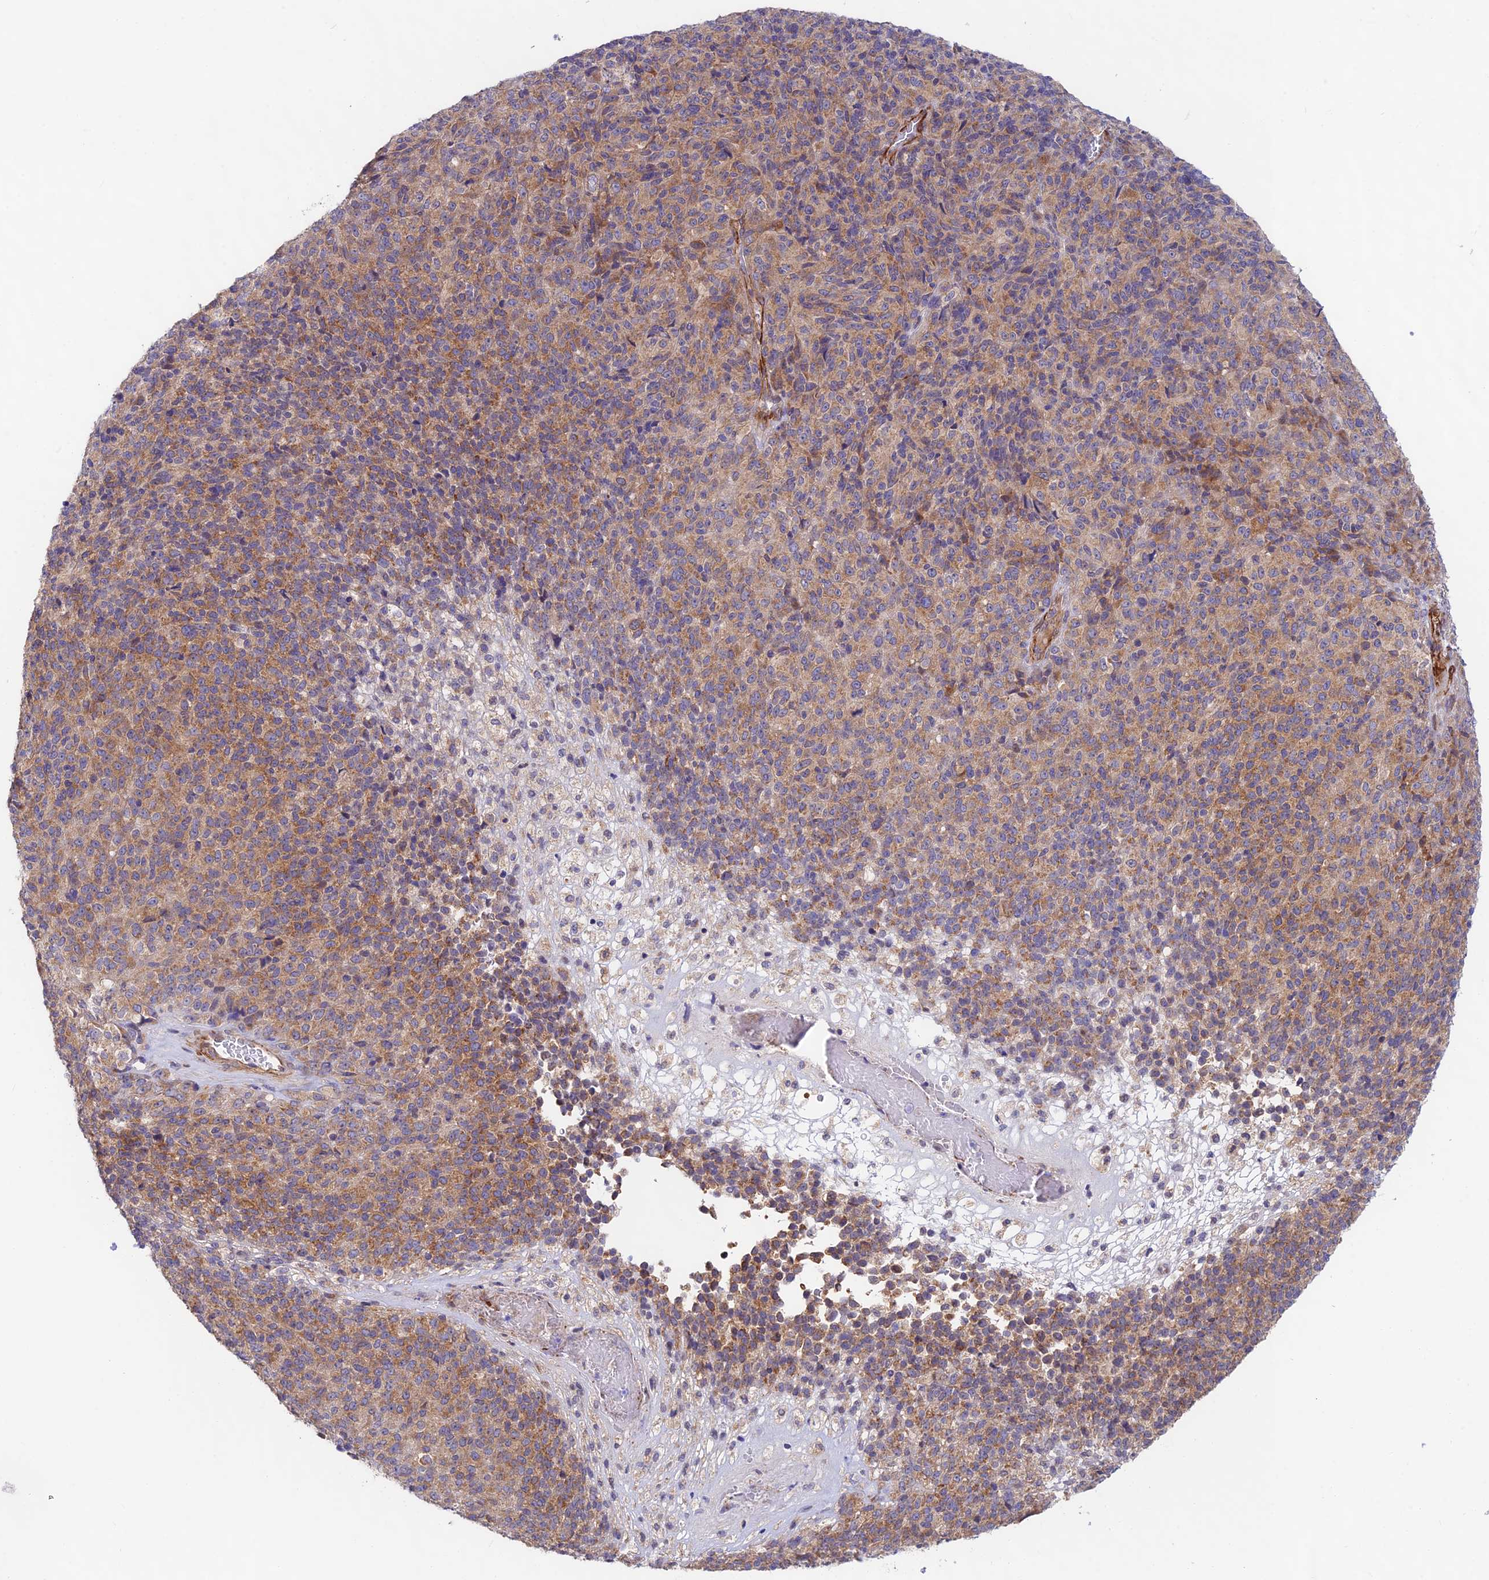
{"staining": {"intensity": "moderate", "quantity": ">75%", "location": "cytoplasmic/membranous"}, "tissue": "melanoma", "cell_type": "Tumor cells", "image_type": "cancer", "snomed": [{"axis": "morphology", "description": "Malignant melanoma, Metastatic site"}, {"axis": "topography", "description": "Brain"}], "caption": "Immunohistochemical staining of human melanoma shows medium levels of moderate cytoplasmic/membranous positivity in approximately >75% of tumor cells. (DAB IHC with brightfield microscopy, high magnification).", "gene": "ANKRD50", "patient": {"sex": "female", "age": 56}}